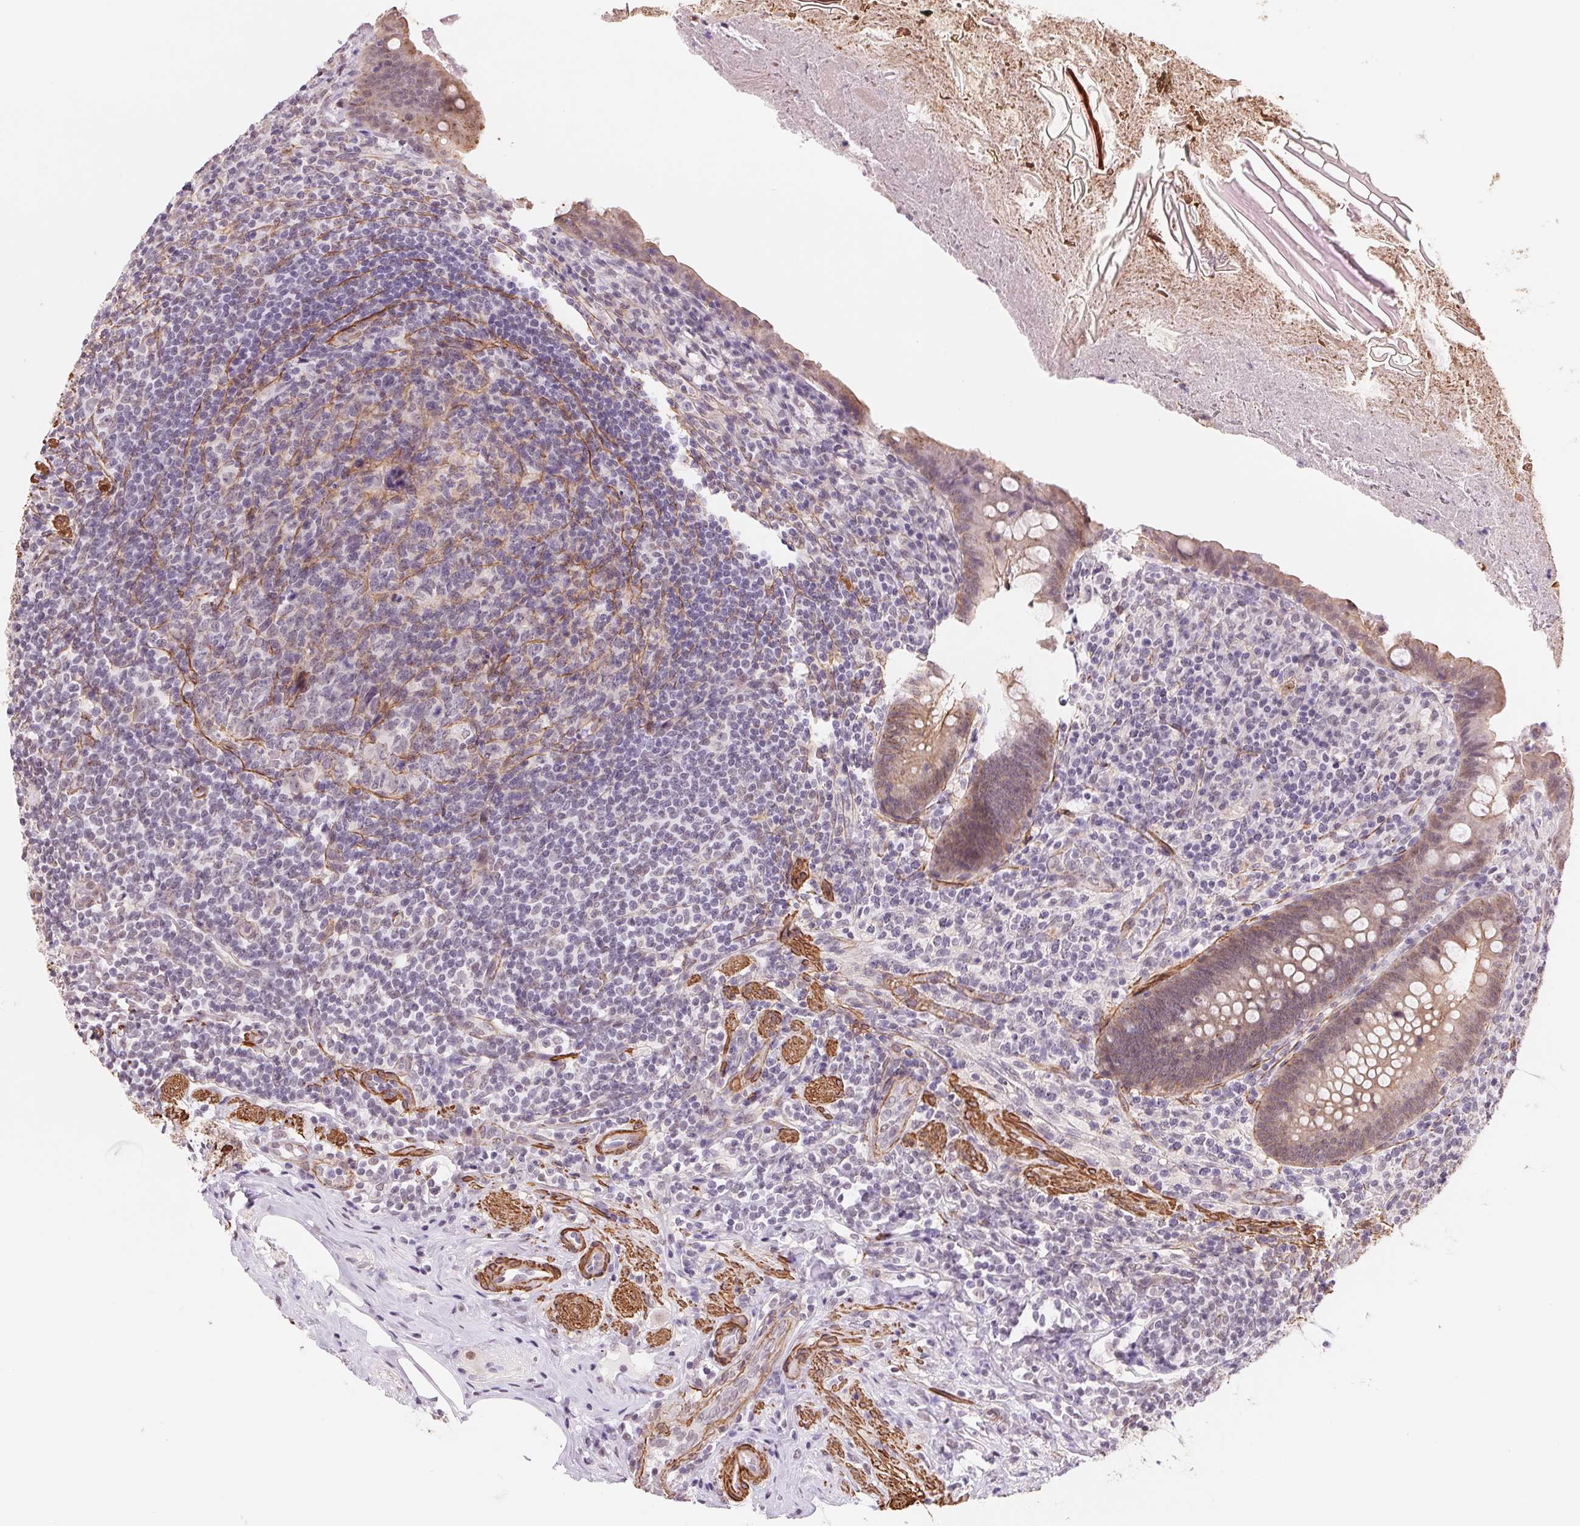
{"staining": {"intensity": "weak", "quantity": "<25%", "location": "cytoplasmic/membranous"}, "tissue": "appendix", "cell_type": "Glandular cells", "image_type": "normal", "snomed": [{"axis": "morphology", "description": "Normal tissue, NOS"}, {"axis": "topography", "description": "Appendix"}], "caption": "Glandular cells are negative for brown protein staining in unremarkable appendix. (DAB (3,3'-diaminobenzidine) immunohistochemistry (IHC) with hematoxylin counter stain).", "gene": "BCAT1", "patient": {"sex": "male", "age": 47}}